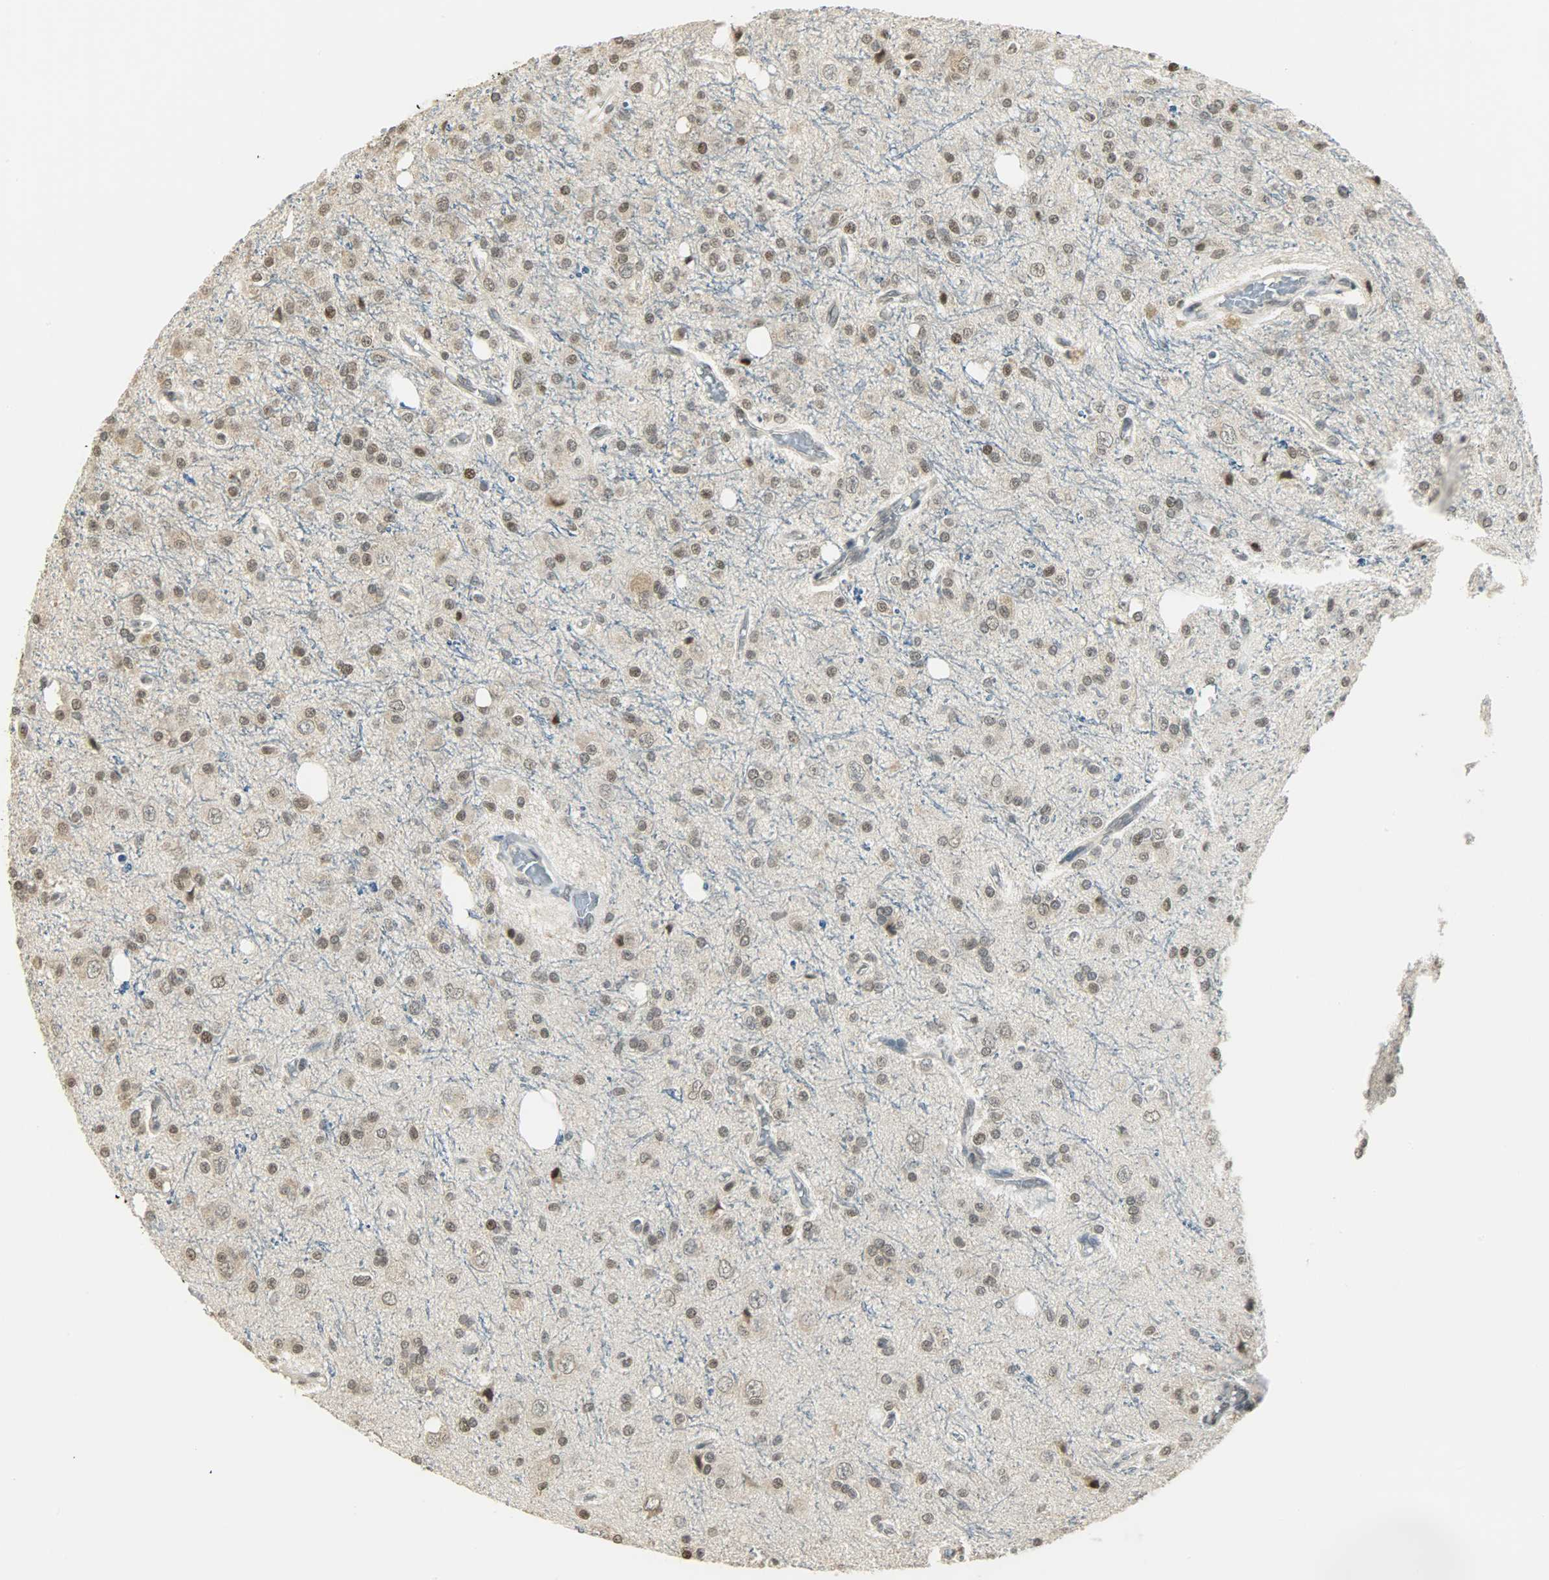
{"staining": {"intensity": "moderate", "quantity": "<25%", "location": "nuclear"}, "tissue": "glioma", "cell_type": "Tumor cells", "image_type": "cancer", "snomed": [{"axis": "morphology", "description": "Glioma, malignant, High grade"}, {"axis": "topography", "description": "Brain"}], "caption": "Human glioma stained with a protein marker shows moderate staining in tumor cells.", "gene": "SMARCA5", "patient": {"sex": "male", "age": 47}}